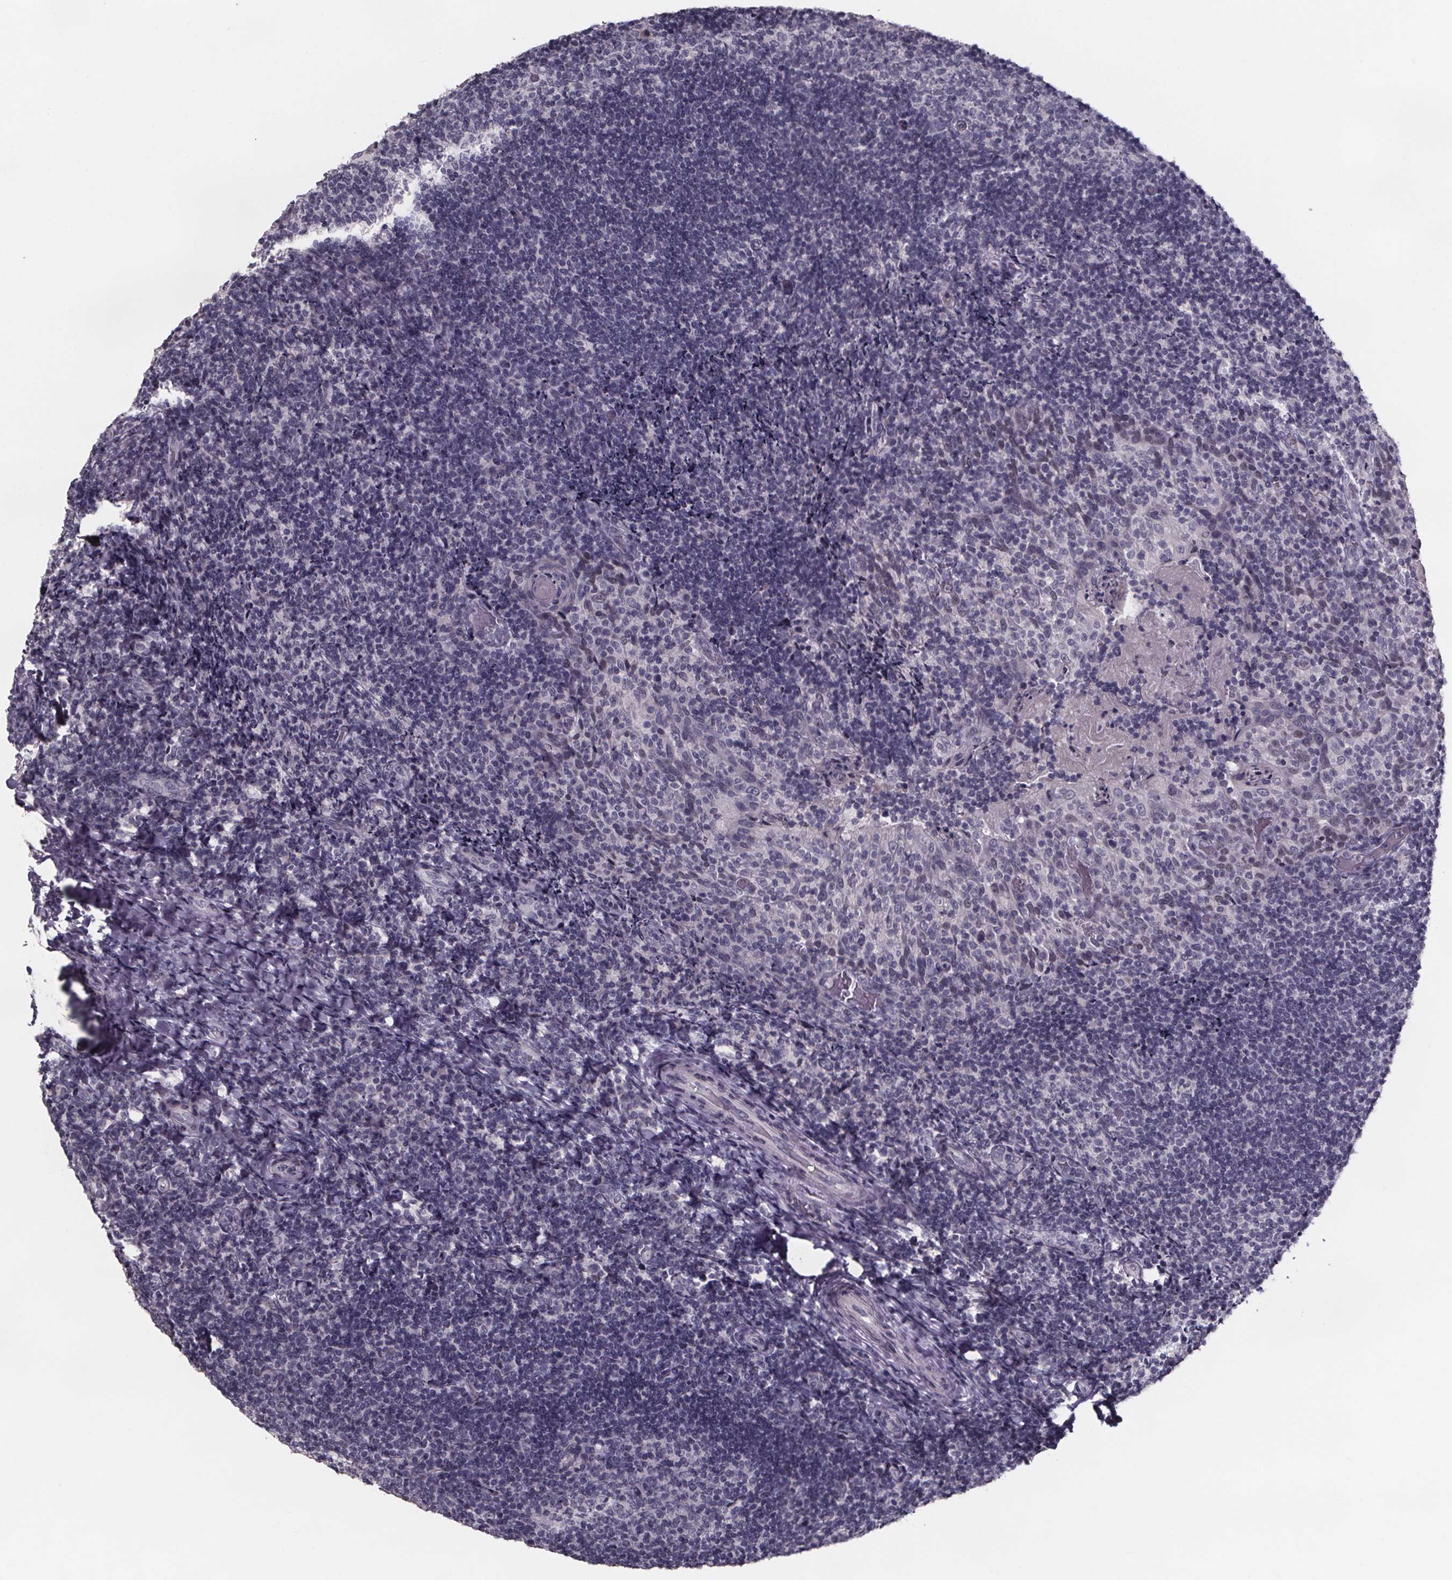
{"staining": {"intensity": "negative", "quantity": "none", "location": "none"}, "tissue": "tonsil", "cell_type": "Germinal center cells", "image_type": "normal", "snomed": [{"axis": "morphology", "description": "Normal tissue, NOS"}, {"axis": "topography", "description": "Tonsil"}], "caption": "This is a histopathology image of immunohistochemistry (IHC) staining of normal tonsil, which shows no staining in germinal center cells.", "gene": "AR", "patient": {"sex": "female", "age": 10}}